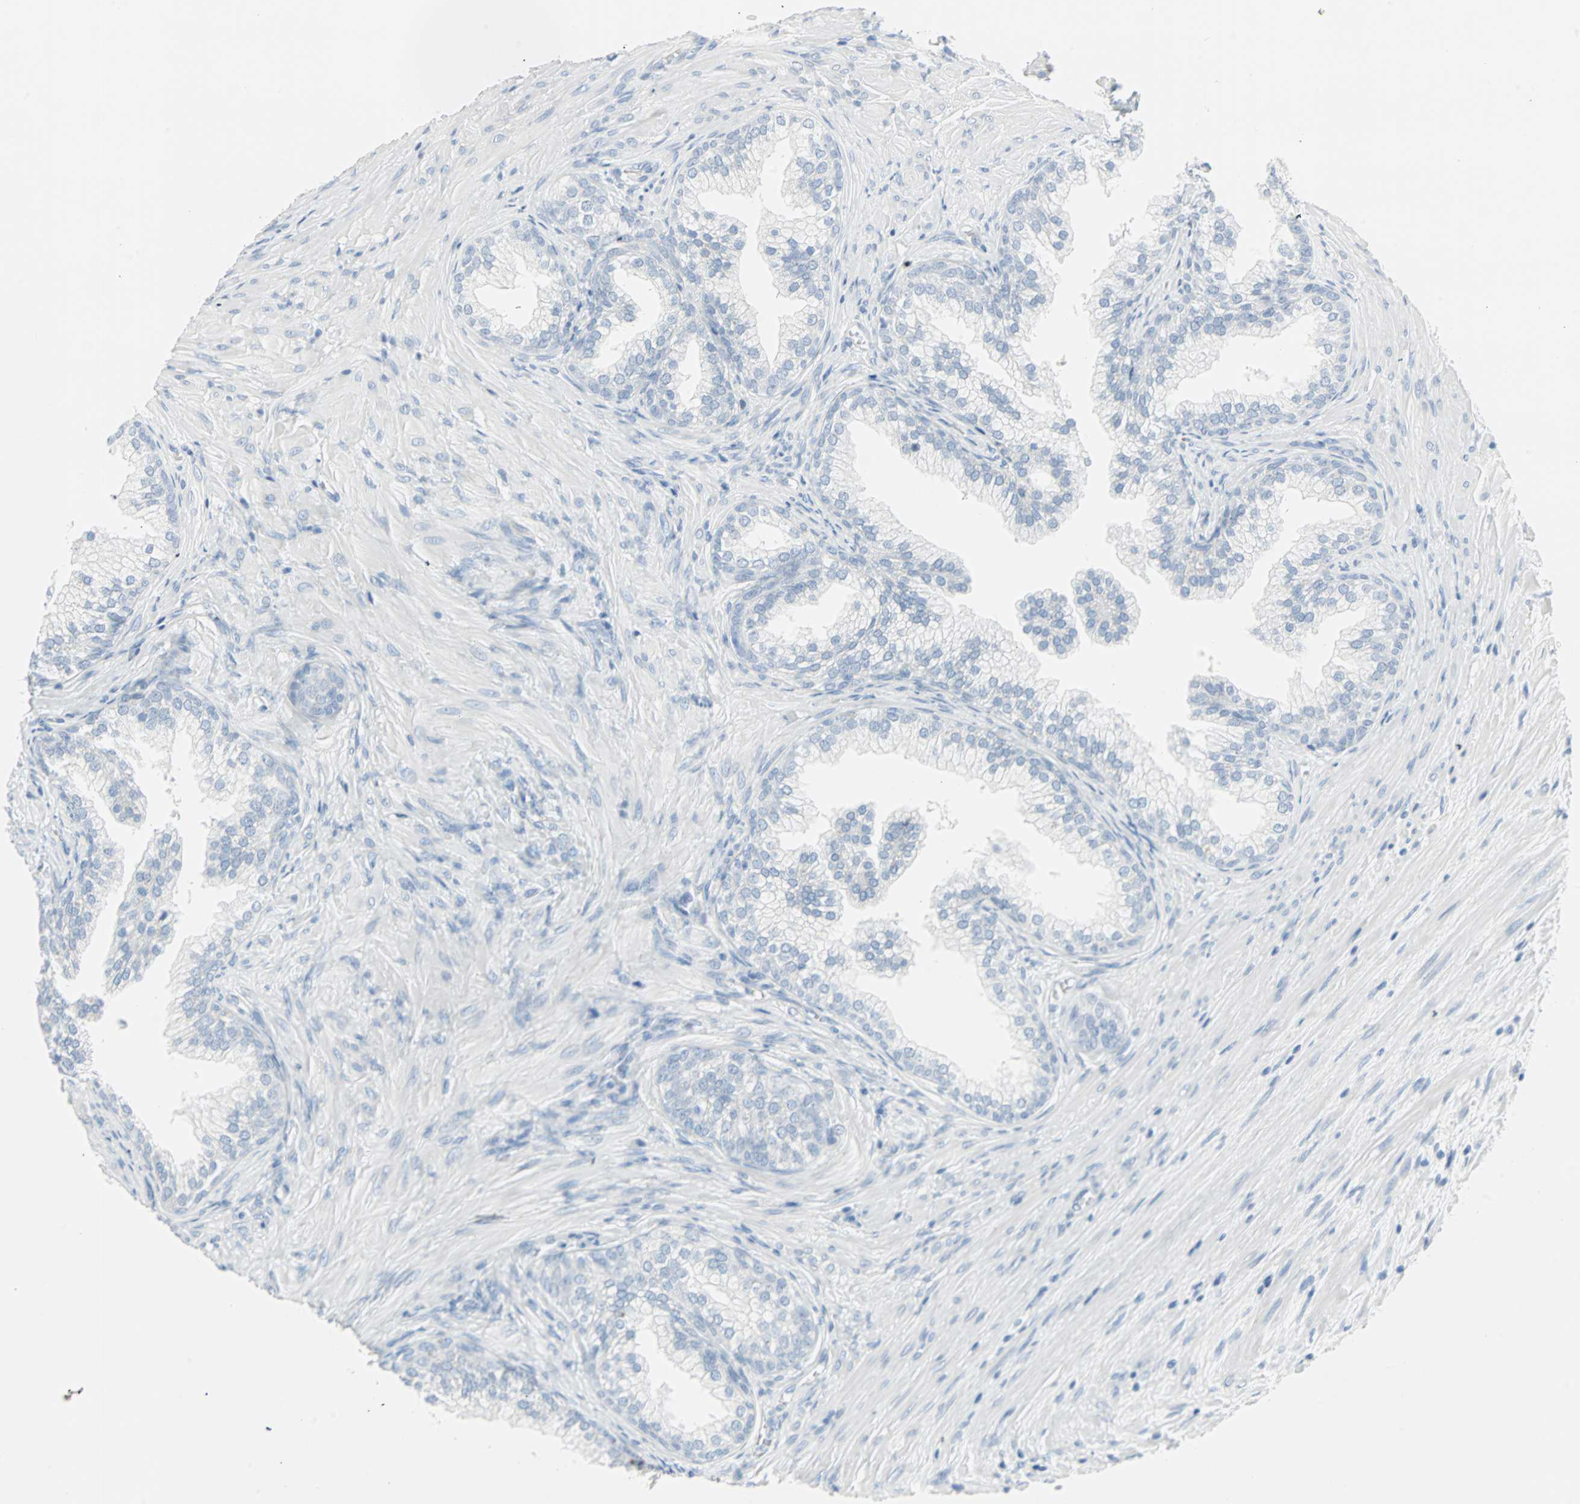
{"staining": {"intensity": "negative", "quantity": "none", "location": "none"}, "tissue": "prostate", "cell_type": "Glandular cells", "image_type": "normal", "snomed": [{"axis": "morphology", "description": "Normal tissue, NOS"}, {"axis": "topography", "description": "Prostate"}], "caption": "Immunohistochemistry micrograph of unremarkable human prostate stained for a protein (brown), which demonstrates no positivity in glandular cells. (Brightfield microscopy of DAB (3,3'-diaminobenzidine) immunohistochemistry (IHC) at high magnification).", "gene": "STX1A", "patient": {"sex": "male", "age": 76}}